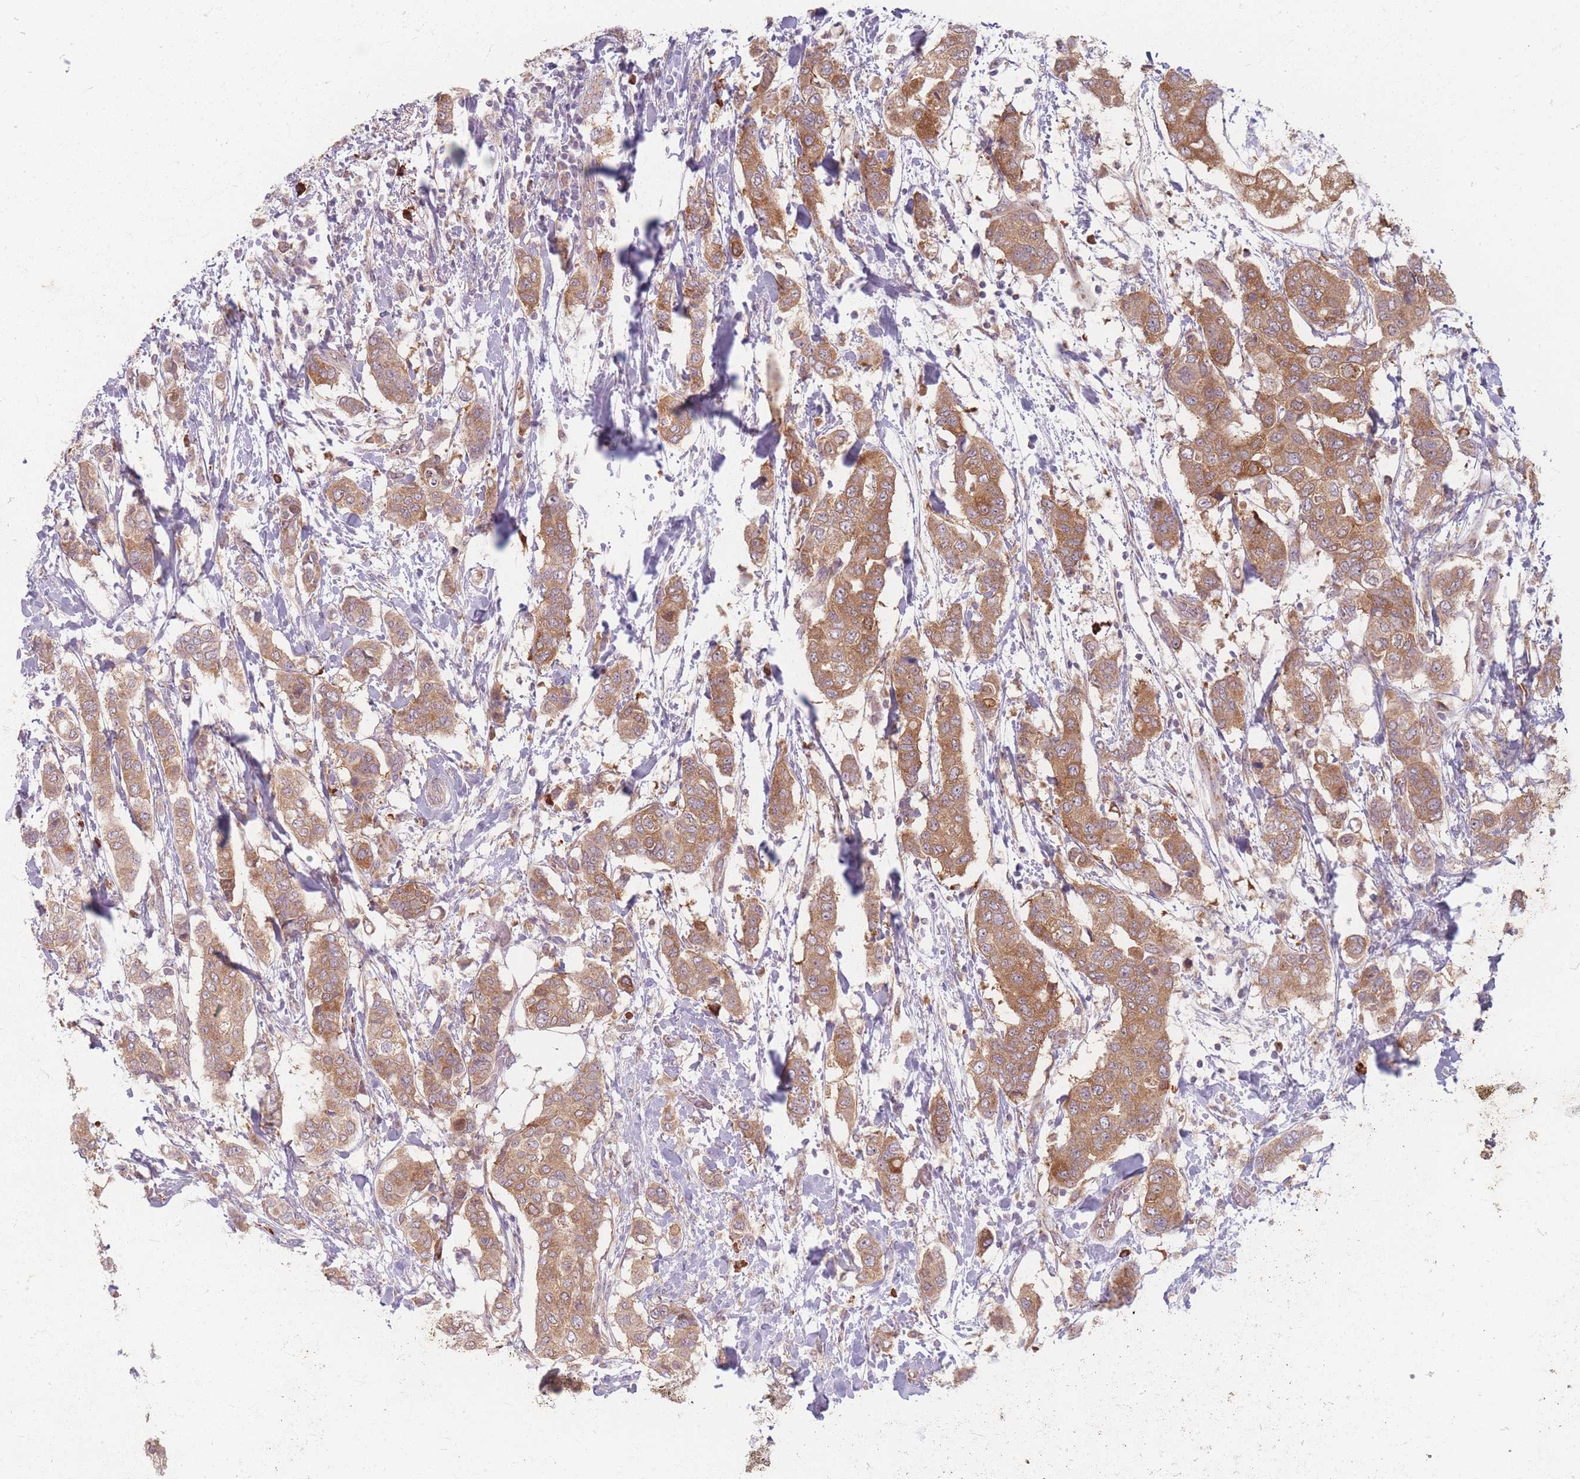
{"staining": {"intensity": "moderate", "quantity": ">75%", "location": "cytoplasmic/membranous"}, "tissue": "breast cancer", "cell_type": "Tumor cells", "image_type": "cancer", "snomed": [{"axis": "morphology", "description": "Lobular carcinoma"}, {"axis": "topography", "description": "Breast"}], "caption": "Brown immunohistochemical staining in breast cancer reveals moderate cytoplasmic/membranous positivity in approximately >75% of tumor cells.", "gene": "SMIM14", "patient": {"sex": "female", "age": 51}}